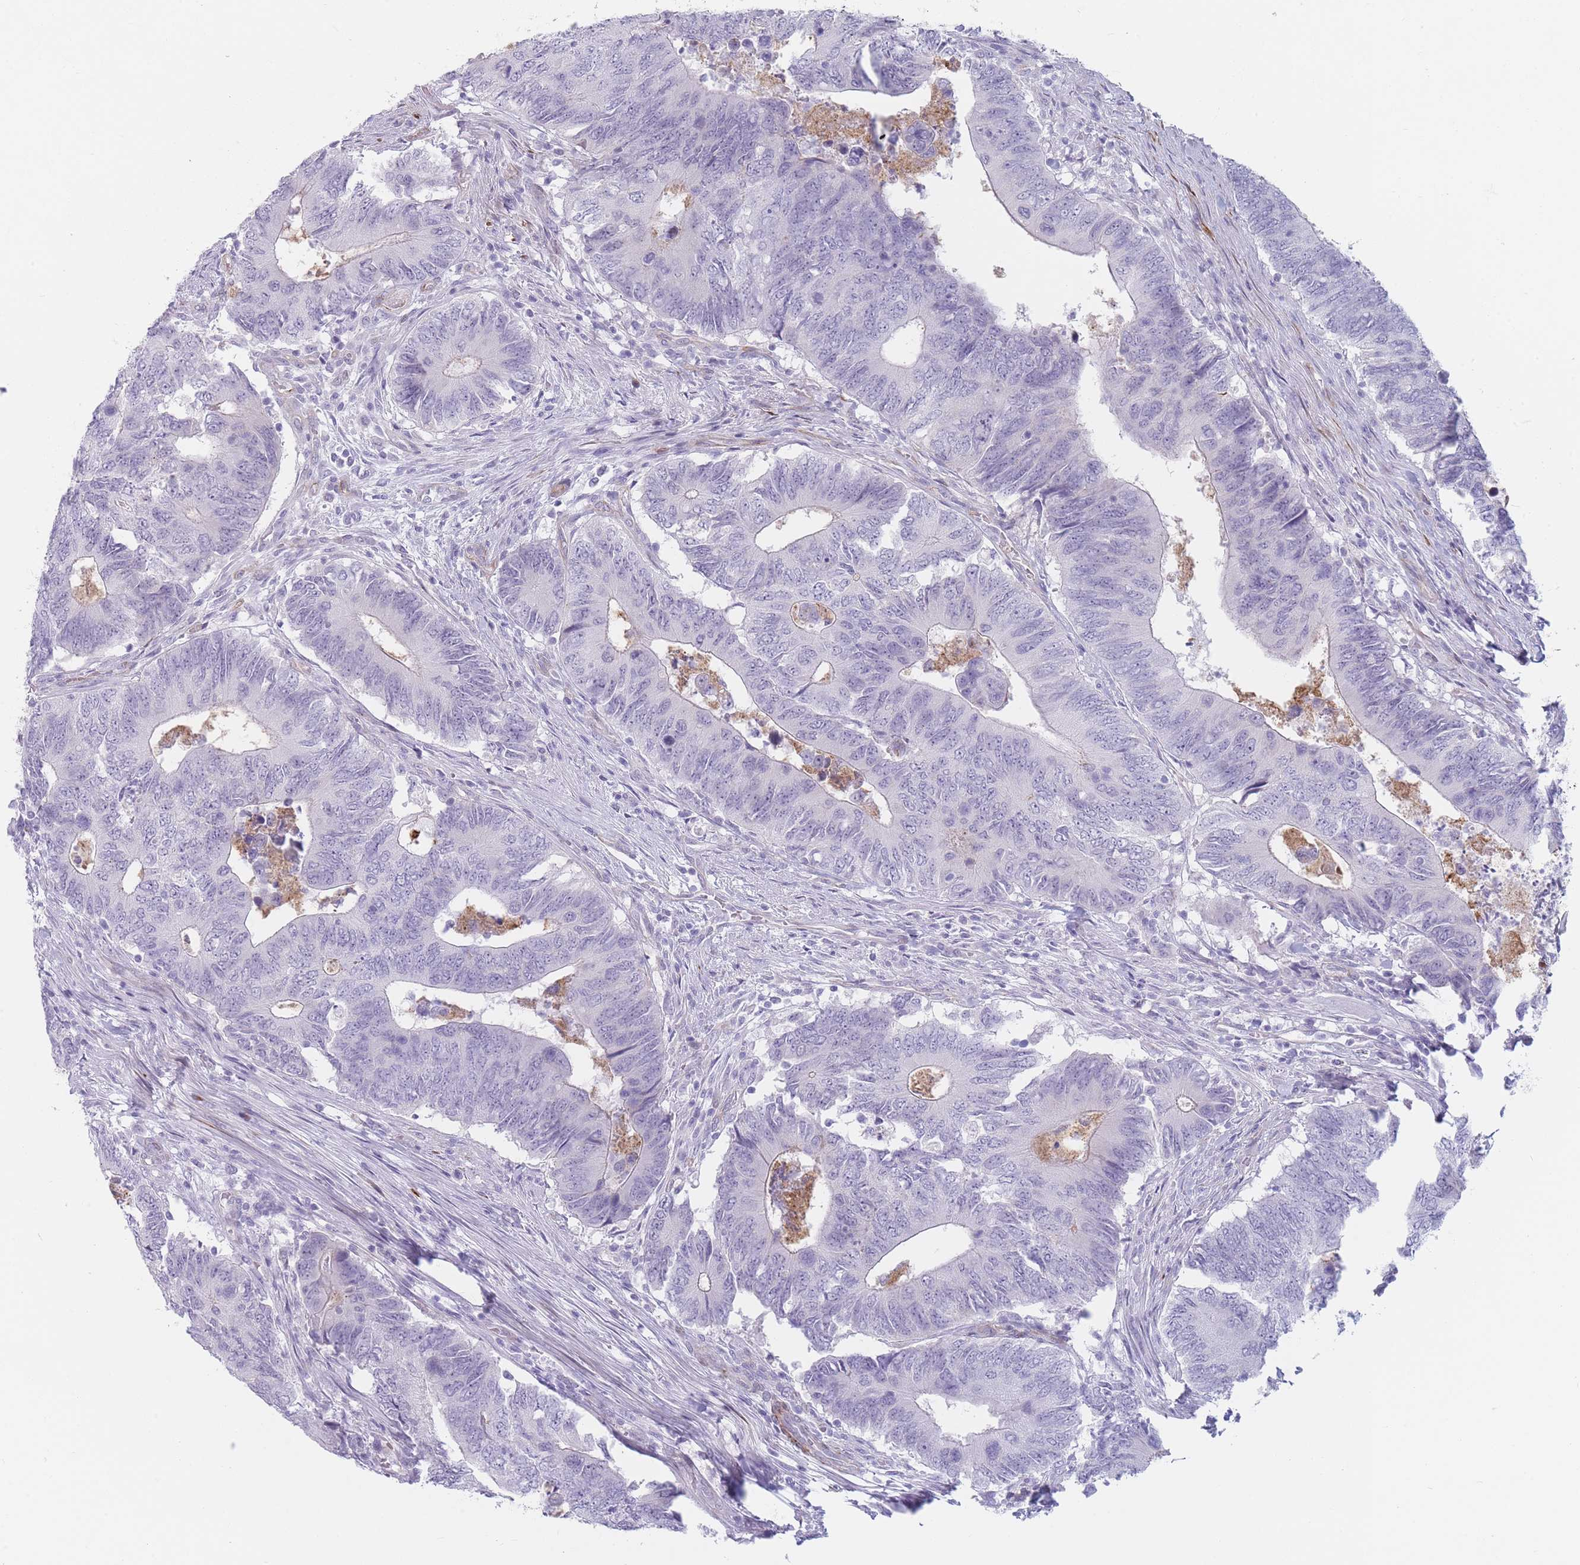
{"staining": {"intensity": "negative", "quantity": "none", "location": "none"}, "tissue": "colorectal cancer", "cell_type": "Tumor cells", "image_type": "cancer", "snomed": [{"axis": "morphology", "description": "Adenocarcinoma, NOS"}, {"axis": "topography", "description": "Colon"}], "caption": "A micrograph of adenocarcinoma (colorectal) stained for a protein reveals no brown staining in tumor cells.", "gene": "IFNA6", "patient": {"sex": "male", "age": 87}}